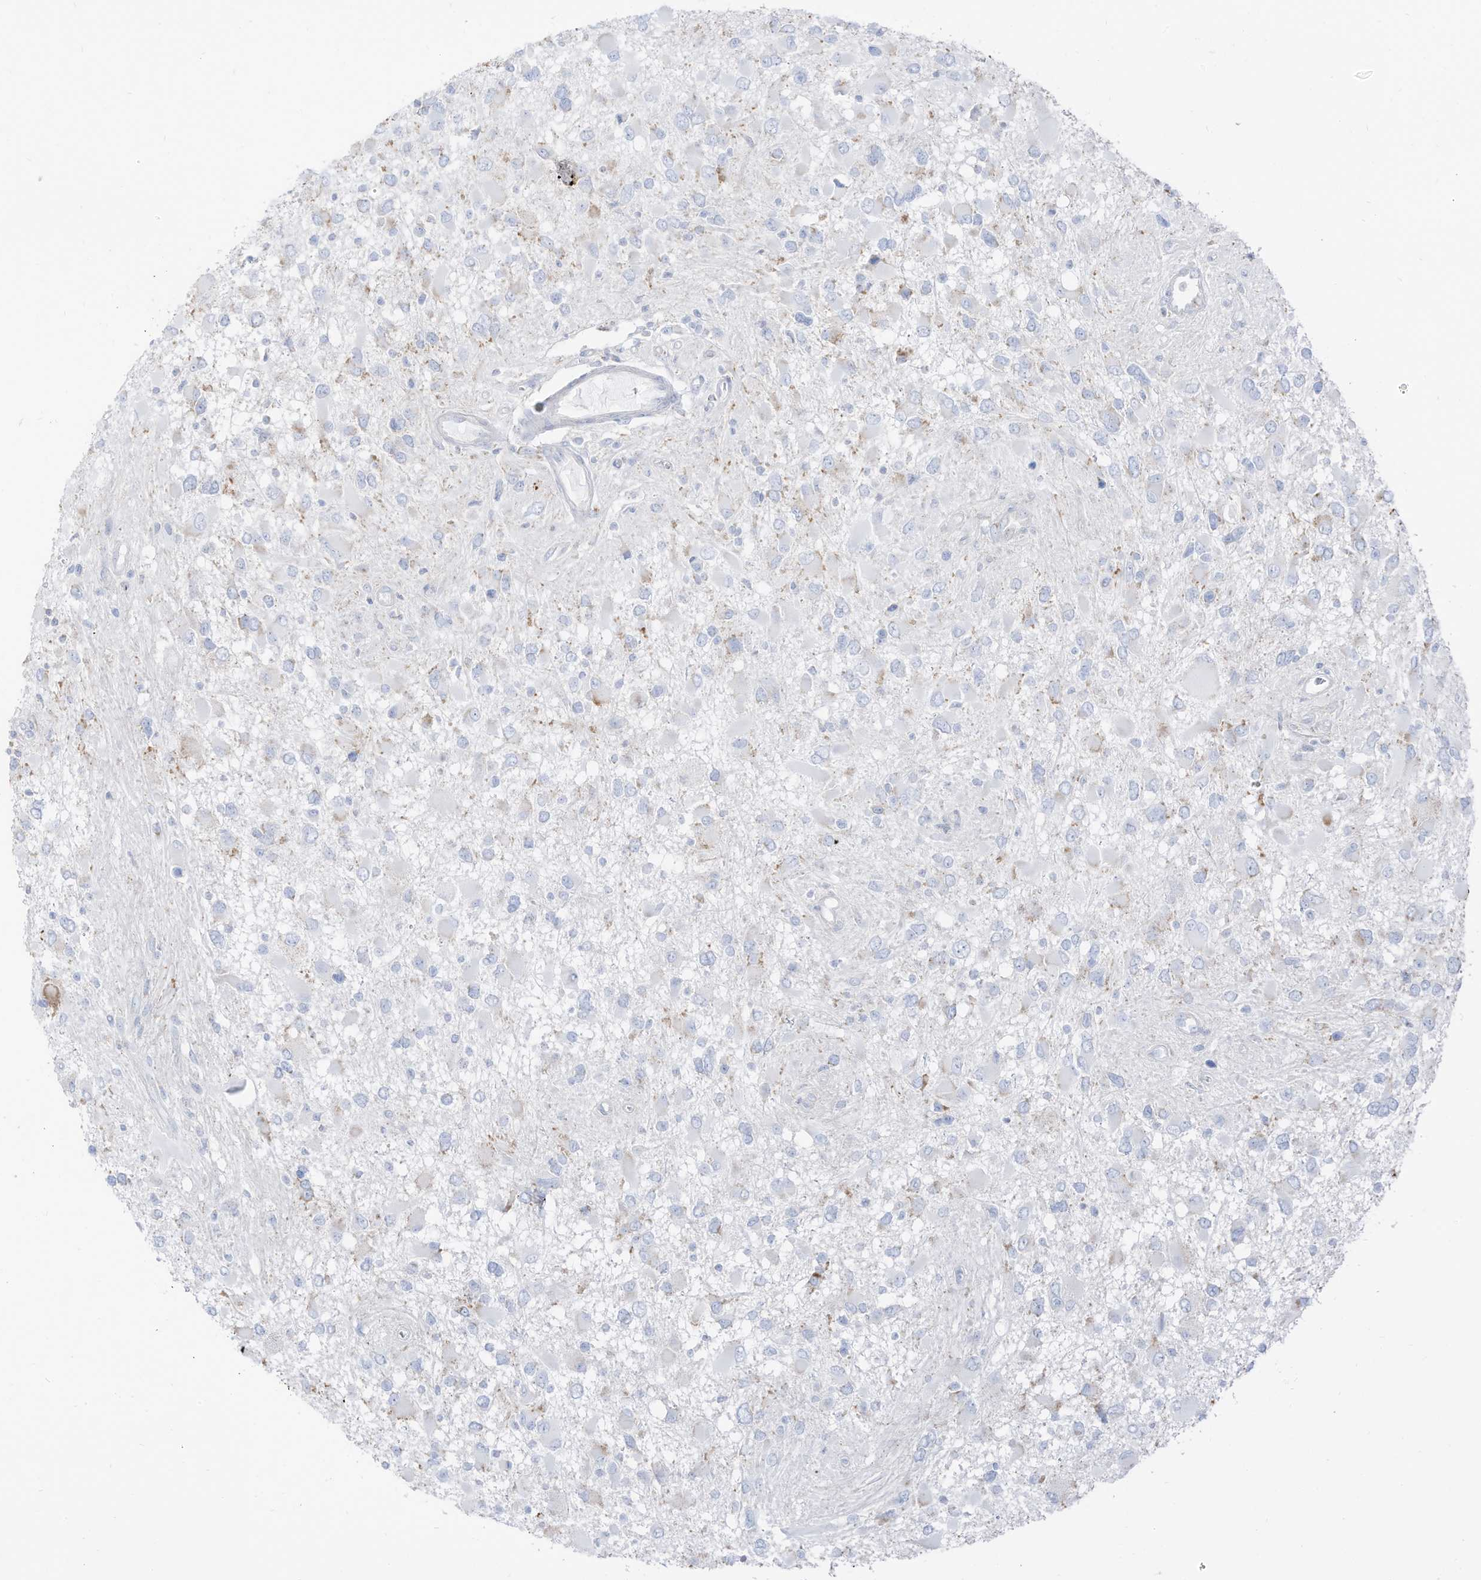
{"staining": {"intensity": "negative", "quantity": "none", "location": "none"}, "tissue": "glioma", "cell_type": "Tumor cells", "image_type": "cancer", "snomed": [{"axis": "morphology", "description": "Glioma, malignant, High grade"}, {"axis": "topography", "description": "Brain"}], "caption": "The immunohistochemistry (IHC) image has no significant positivity in tumor cells of high-grade glioma (malignant) tissue.", "gene": "ETHE1", "patient": {"sex": "male", "age": 53}}